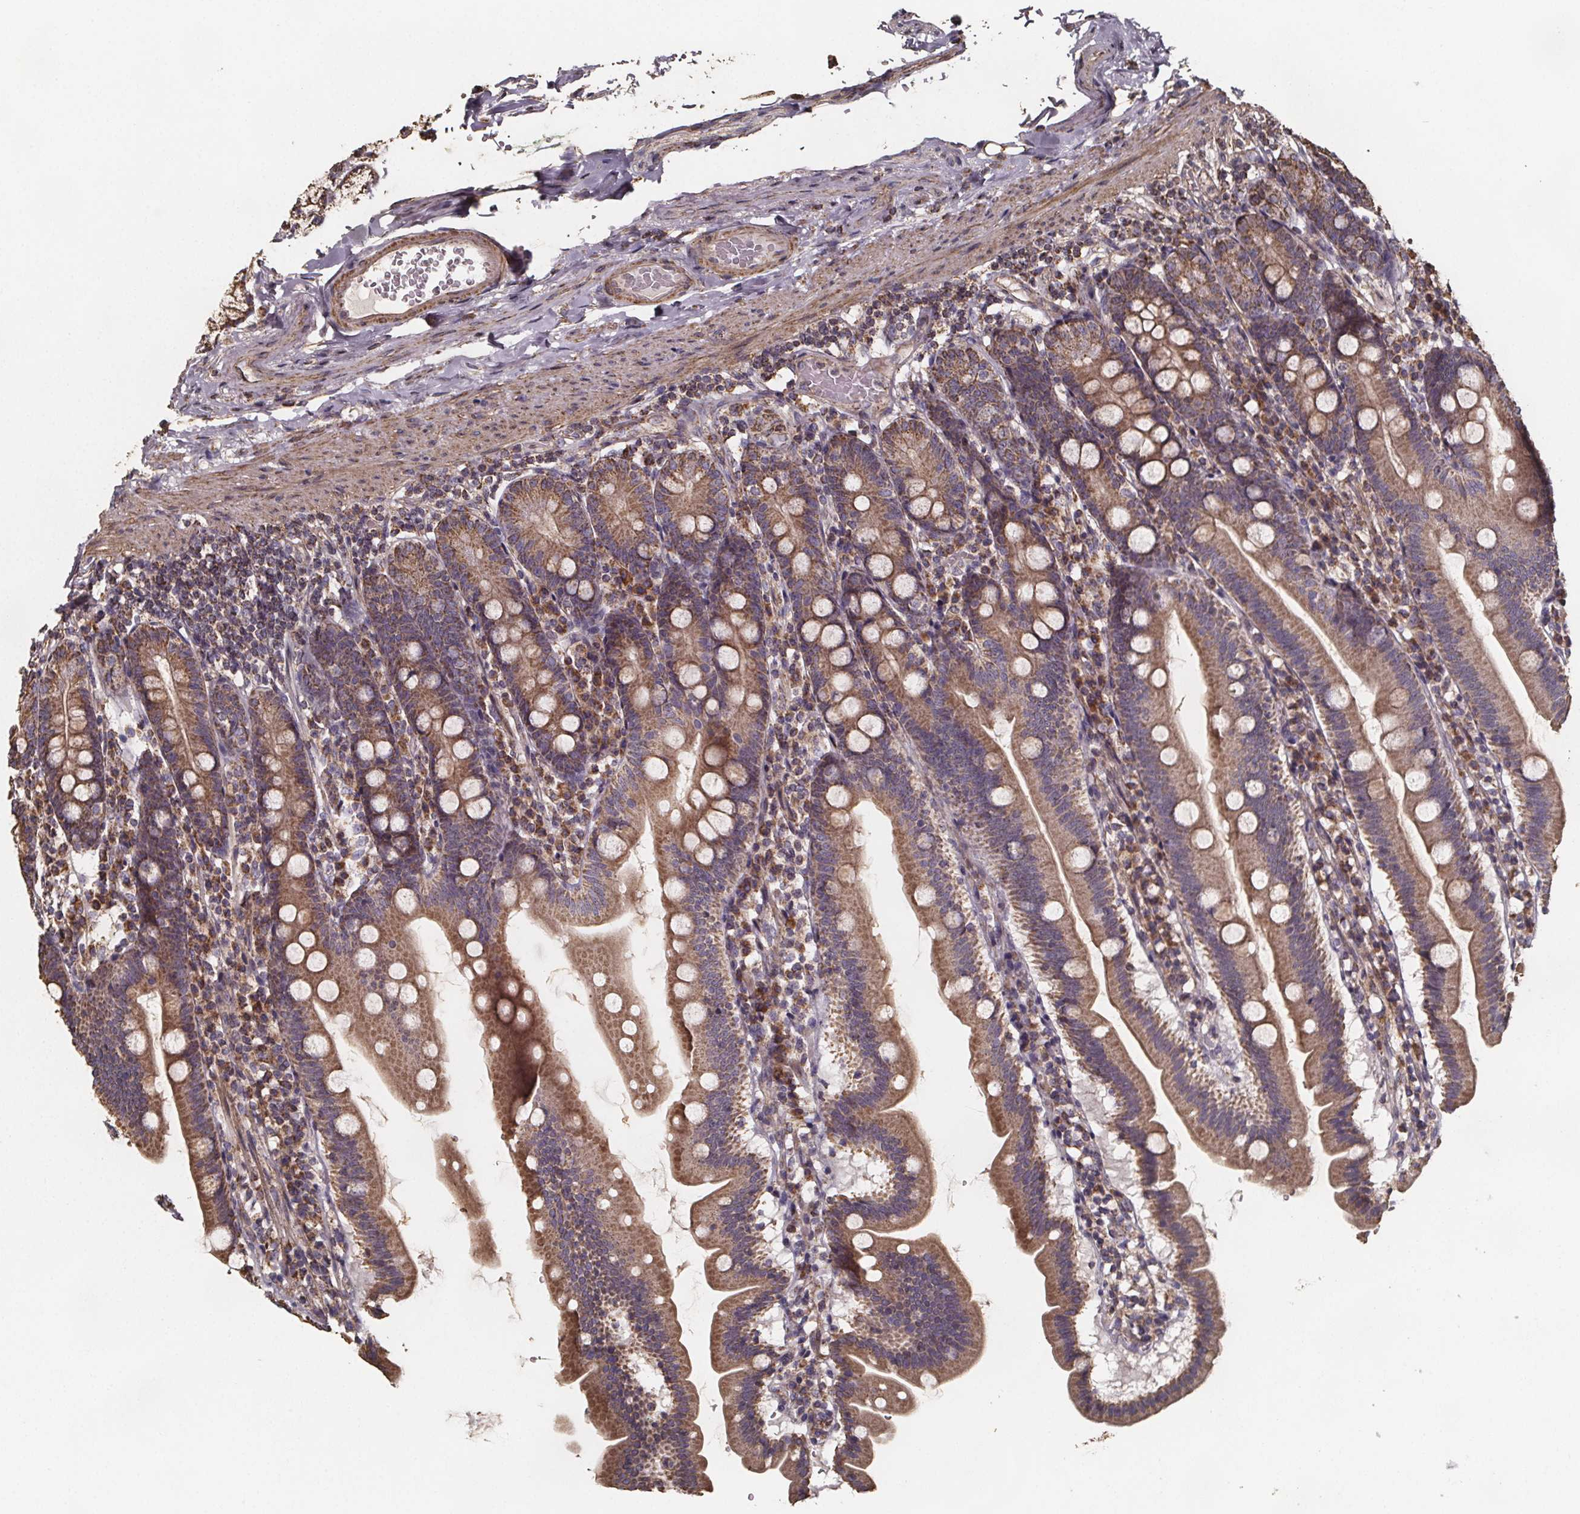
{"staining": {"intensity": "moderate", "quantity": ">75%", "location": "cytoplasmic/membranous"}, "tissue": "duodenum", "cell_type": "Glandular cells", "image_type": "normal", "snomed": [{"axis": "morphology", "description": "Normal tissue, NOS"}, {"axis": "topography", "description": "Duodenum"}], "caption": "DAB (3,3'-diaminobenzidine) immunohistochemical staining of benign human duodenum reveals moderate cytoplasmic/membranous protein expression in about >75% of glandular cells. Using DAB (3,3'-diaminobenzidine) (brown) and hematoxylin (blue) stains, captured at high magnification using brightfield microscopy.", "gene": "SLC35D2", "patient": {"sex": "female", "age": 67}}